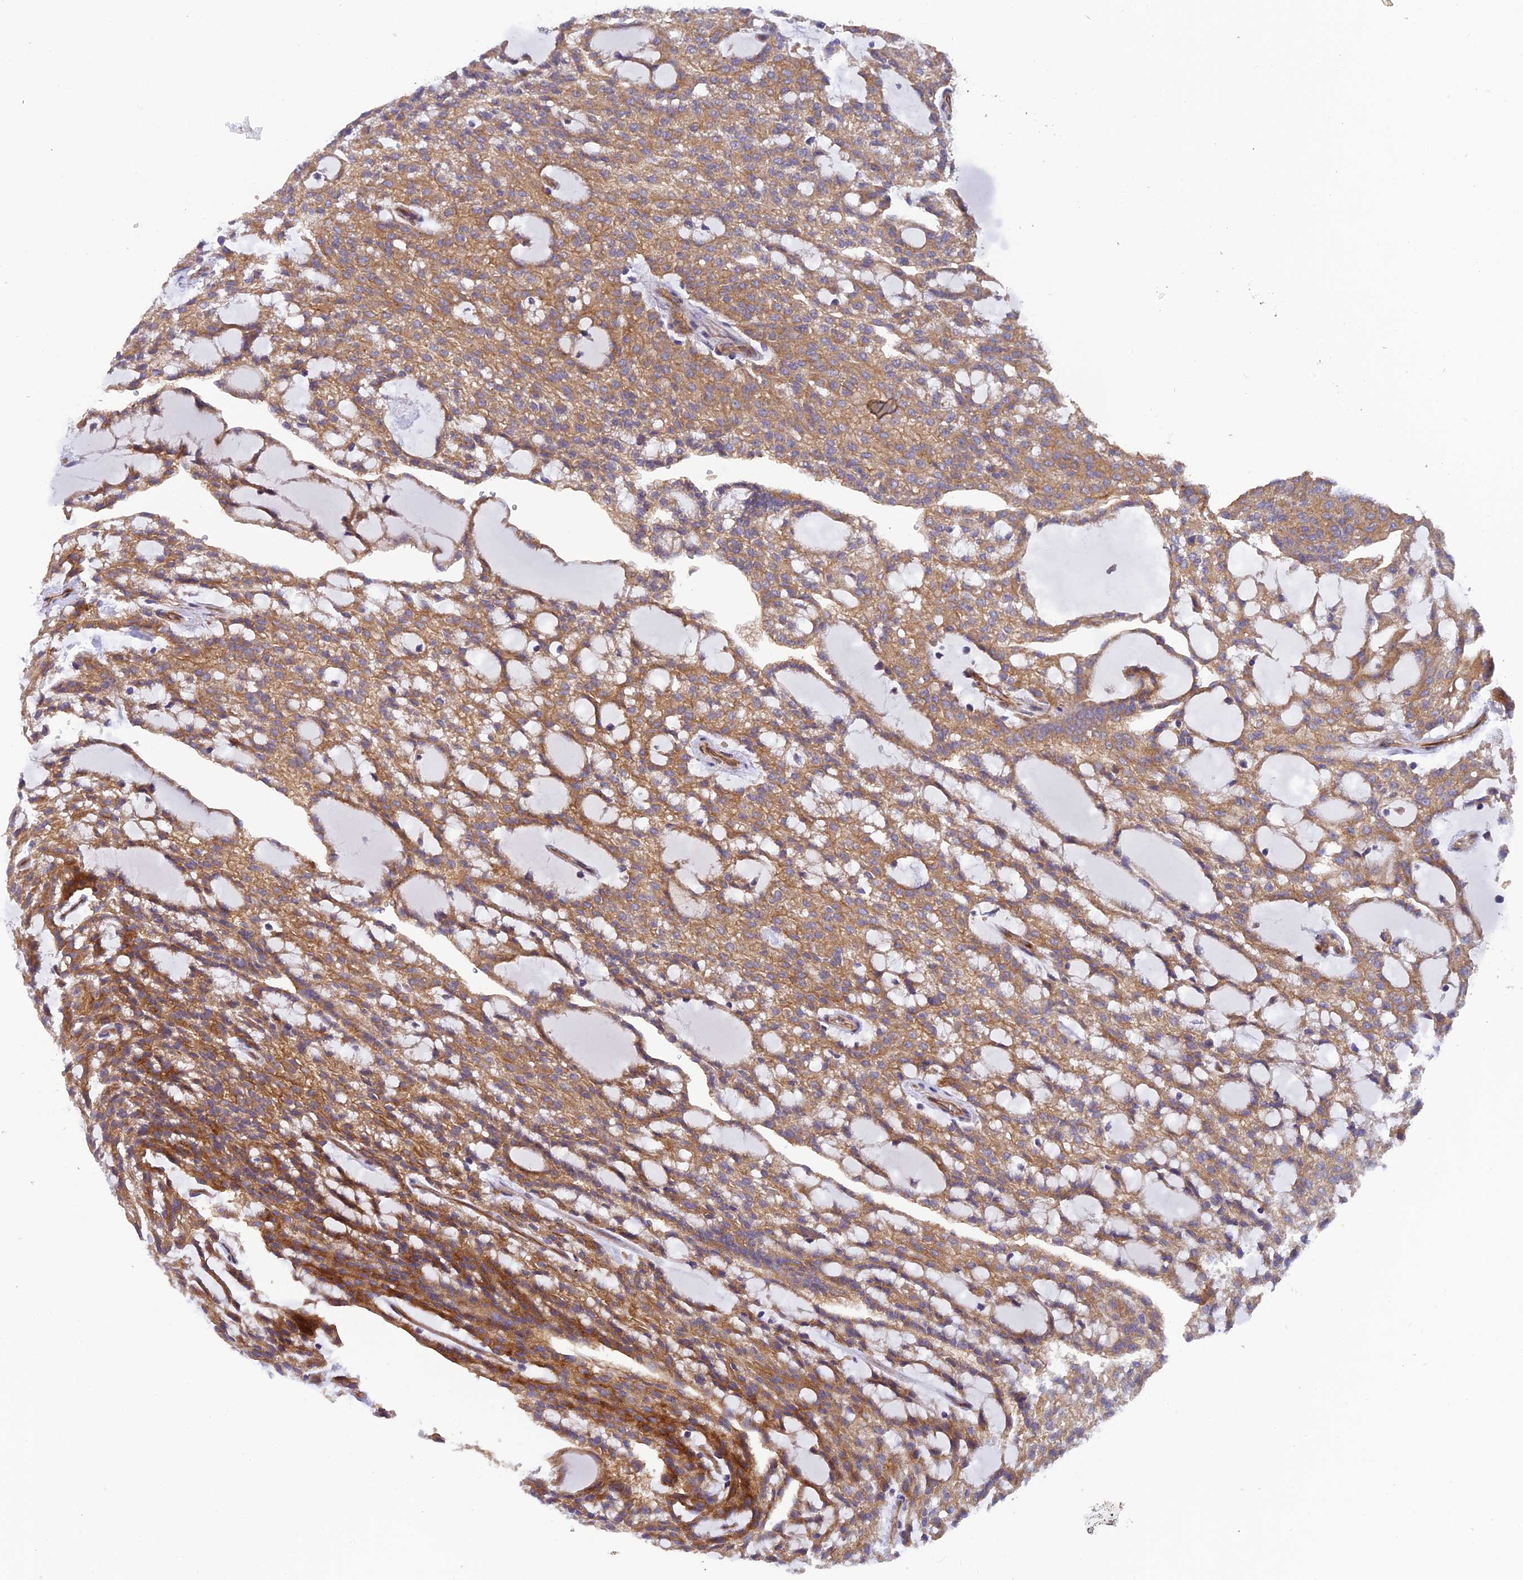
{"staining": {"intensity": "moderate", "quantity": ">75%", "location": "cytoplasmic/membranous"}, "tissue": "renal cancer", "cell_type": "Tumor cells", "image_type": "cancer", "snomed": [{"axis": "morphology", "description": "Adenocarcinoma, NOS"}, {"axis": "topography", "description": "Kidney"}], "caption": "Moderate cytoplasmic/membranous protein positivity is seen in approximately >75% of tumor cells in renal cancer.", "gene": "ADAMTS15", "patient": {"sex": "male", "age": 63}}